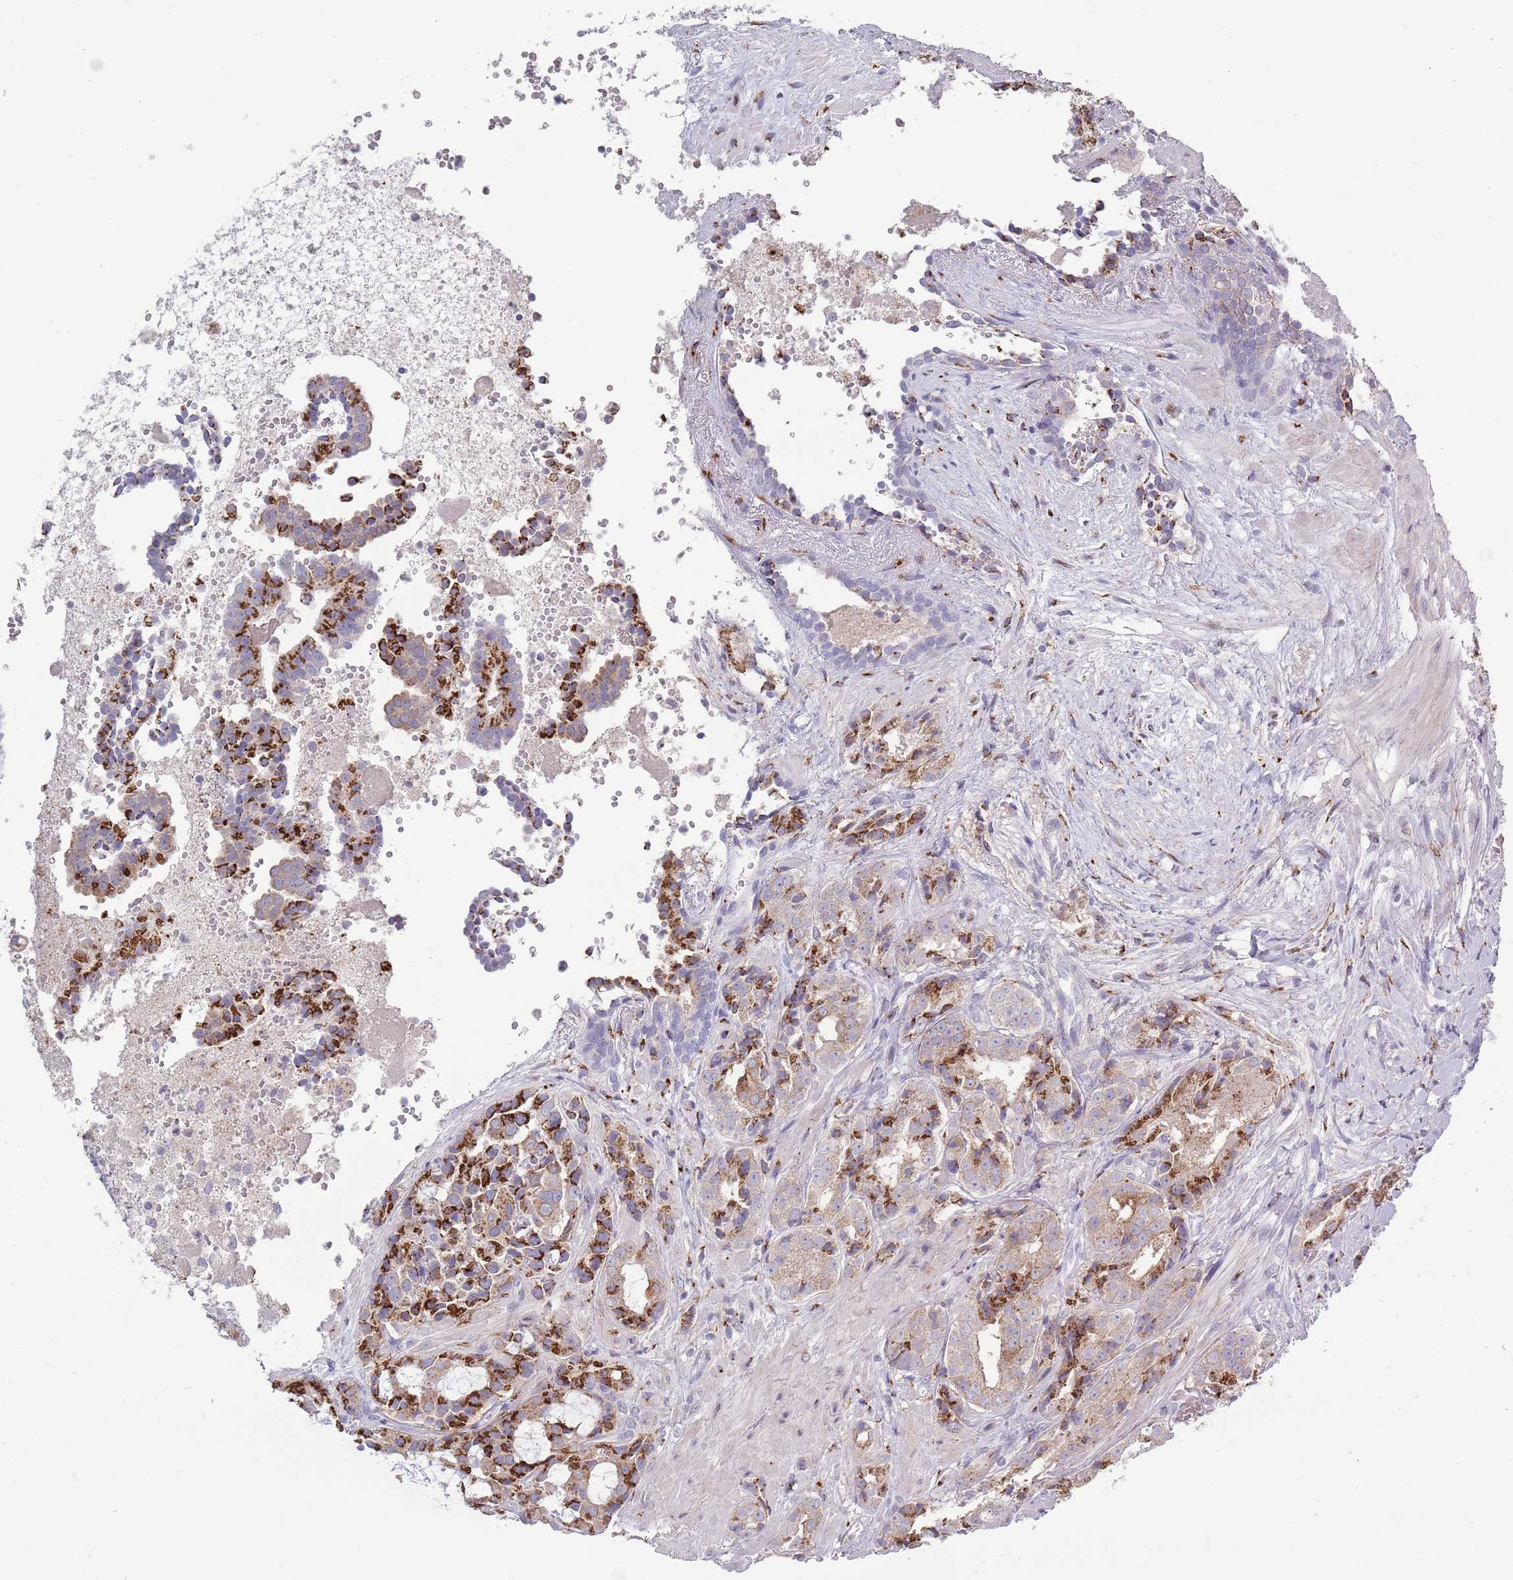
{"staining": {"intensity": "strong", "quantity": "25%-75%", "location": "cytoplasmic/membranous"}, "tissue": "prostate cancer", "cell_type": "Tumor cells", "image_type": "cancer", "snomed": [{"axis": "morphology", "description": "Adenocarcinoma, High grade"}, {"axis": "topography", "description": "Prostate"}], "caption": "The micrograph displays a brown stain indicating the presence of a protein in the cytoplasmic/membranous of tumor cells in prostate cancer. (DAB IHC with brightfield microscopy, high magnification).", "gene": "ACSBG1", "patient": {"sex": "male", "age": 71}}